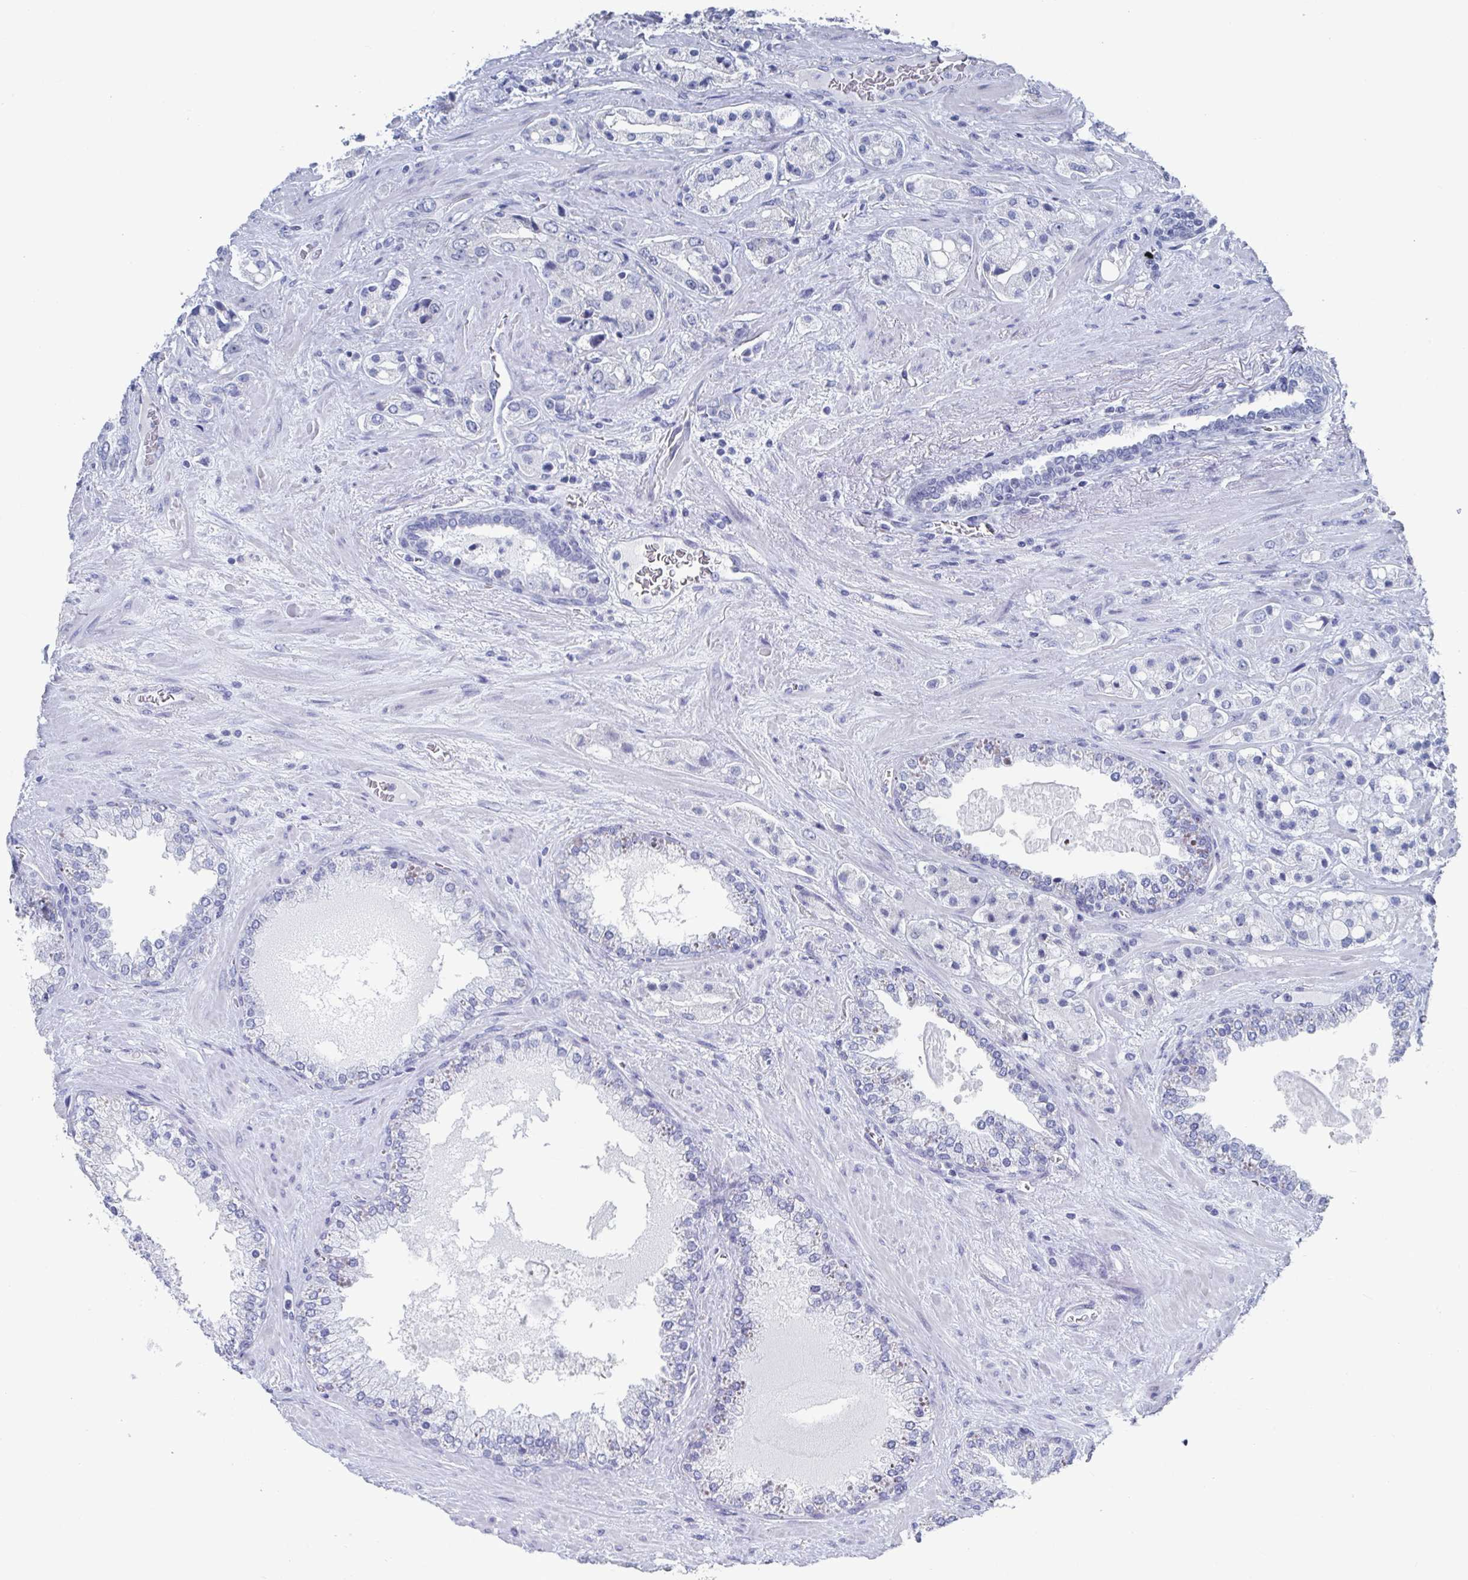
{"staining": {"intensity": "negative", "quantity": "none", "location": "none"}, "tissue": "prostate cancer", "cell_type": "Tumor cells", "image_type": "cancer", "snomed": [{"axis": "morphology", "description": "Adenocarcinoma, High grade"}, {"axis": "topography", "description": "Prostate"}], "caption": "Tumor cells show no significant expression in high-grade adenocarcinoma (prostate).", "gene": "CAMKV", "patient": {"sex": "male", "age": 67}}